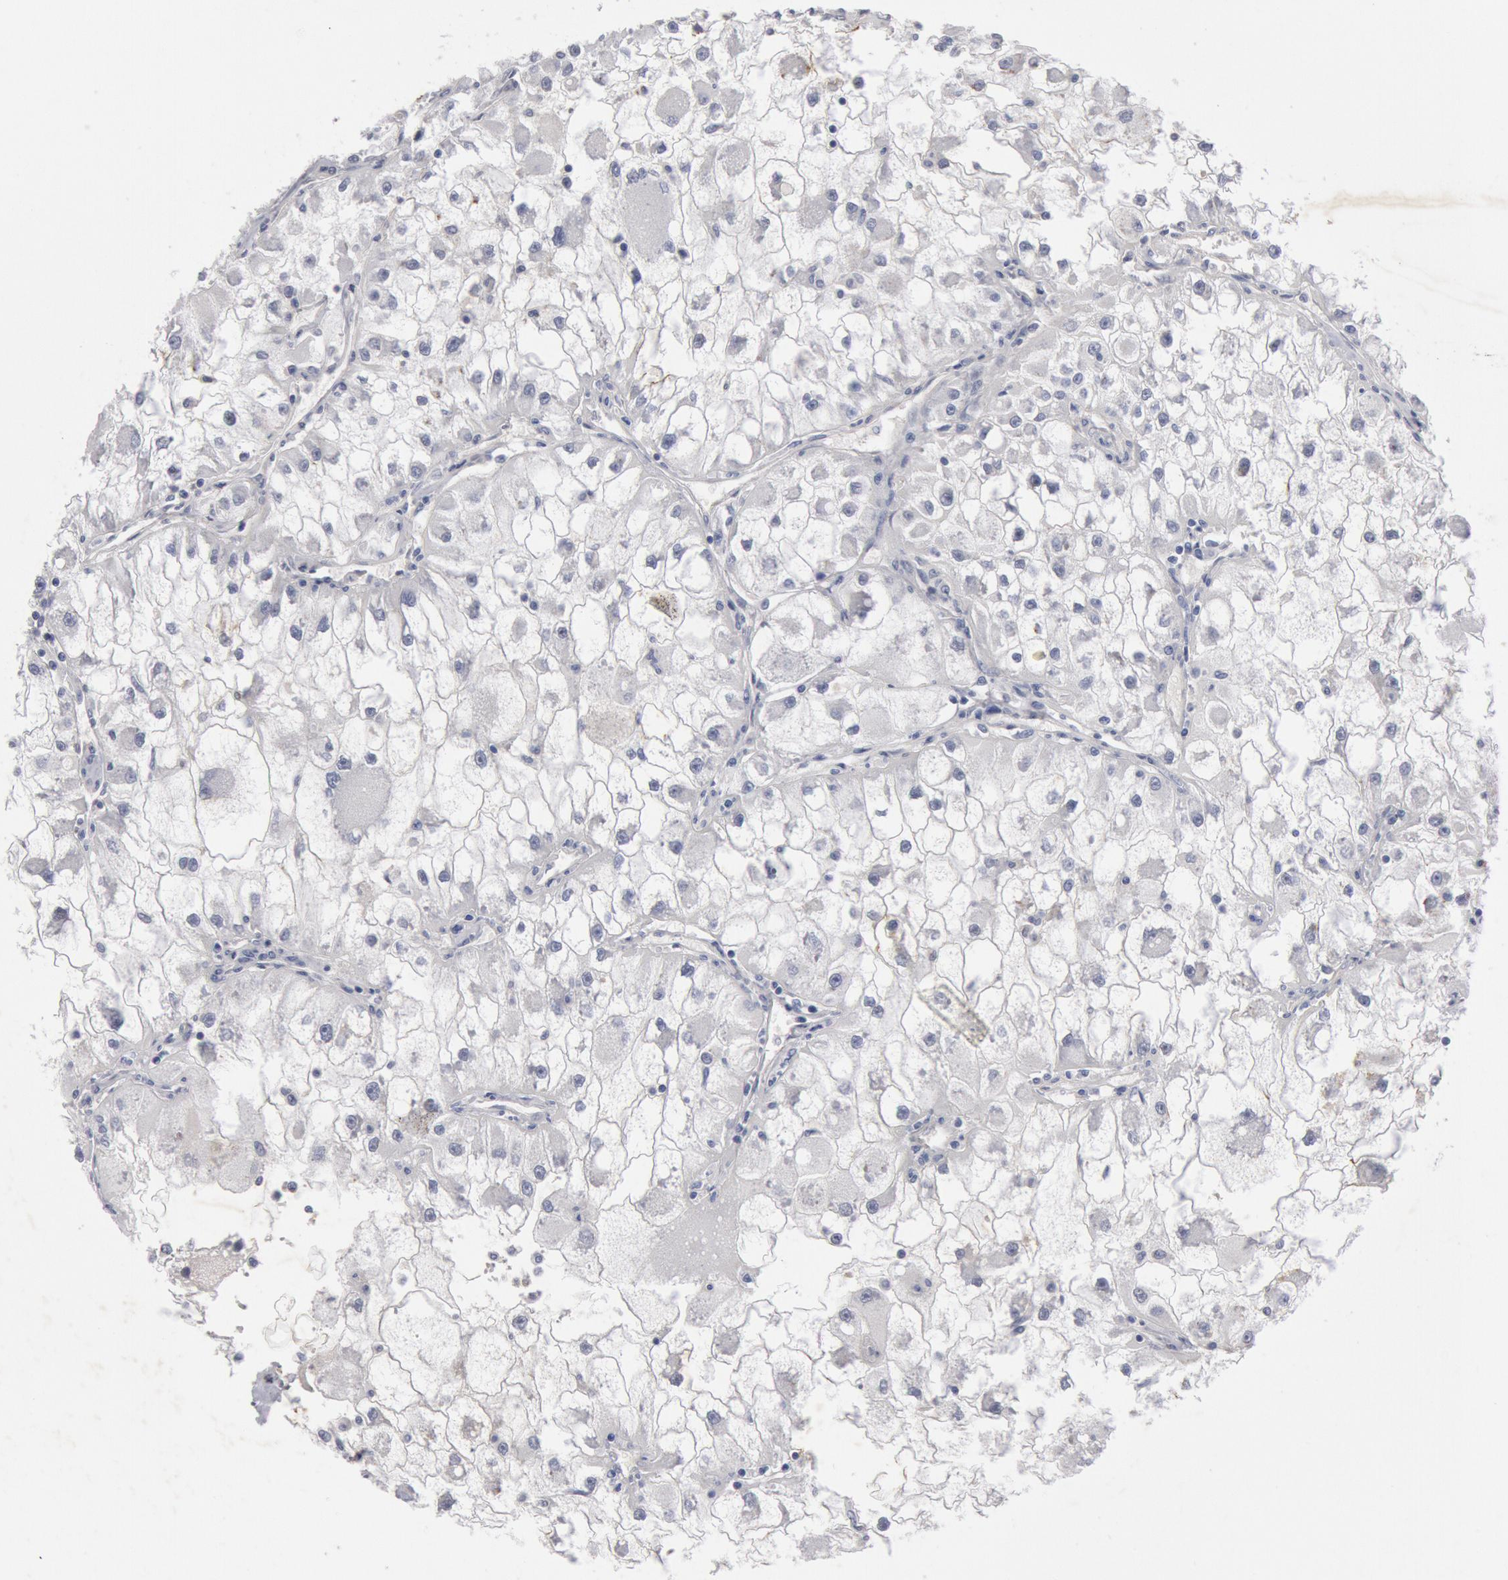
{"staining": {"intensity": "negative", "quantity": "none", "location": "none"}, "tissue": "renal cancer", "cell_type": "Tumor cells", "image_type": "cancer", "snomed": [{"axis": "morphology", "description": "Adenocarcinoma, NOS"}, {"axis": "topography", "description": "Kidney"}], "caption": "This is an immunohistochemistry image of adenocarcinoma (renal). There is no positivity in tumor cells.", "gene": "FOXA2", "patient": {"sex": "female", "age": 73}}